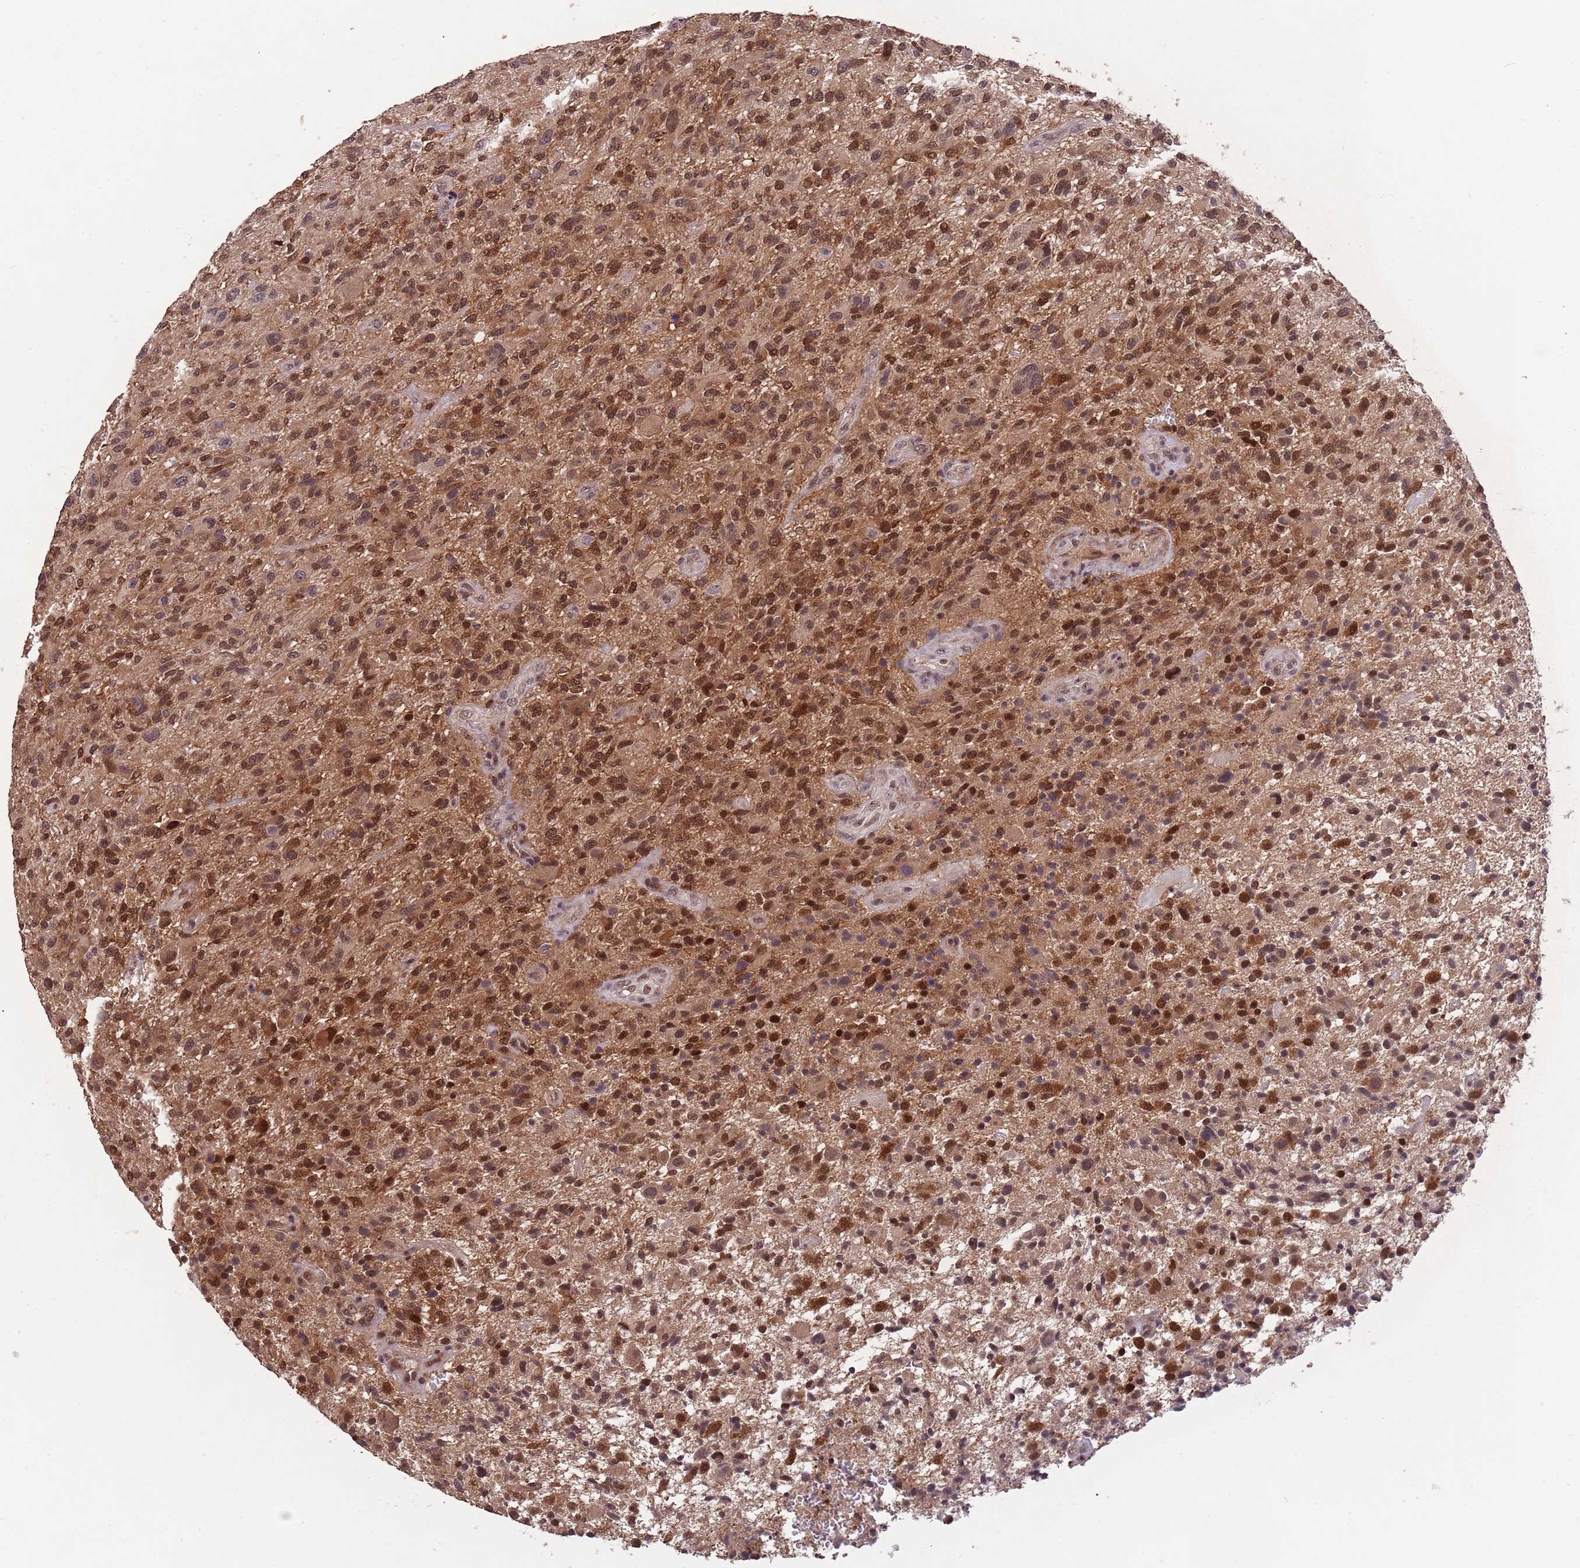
{"staining": {"intensity": "strong", "quantity": ">75%", "location": "cytoplasmic/membranous,nuclear"}, "tissue": "glioma", "cell_type": "Tumor cells", "image_type": "cancer", "snomed": [{"axis": "morphology", "description": "Glioma, malignant, High grade"}, {"axis": "topography", "description": "Brain"}], "caption": "High-power microscopy captured an IHC image of glioma, revealing strong cytoplasmic/membranous and nuclear expression in approximately >75% of tumor cells. (Brightfield microscopy of DAB IHC at high magnification).", "gene": "ZNF639", "patient": {"sex": "male", "age": 47}}